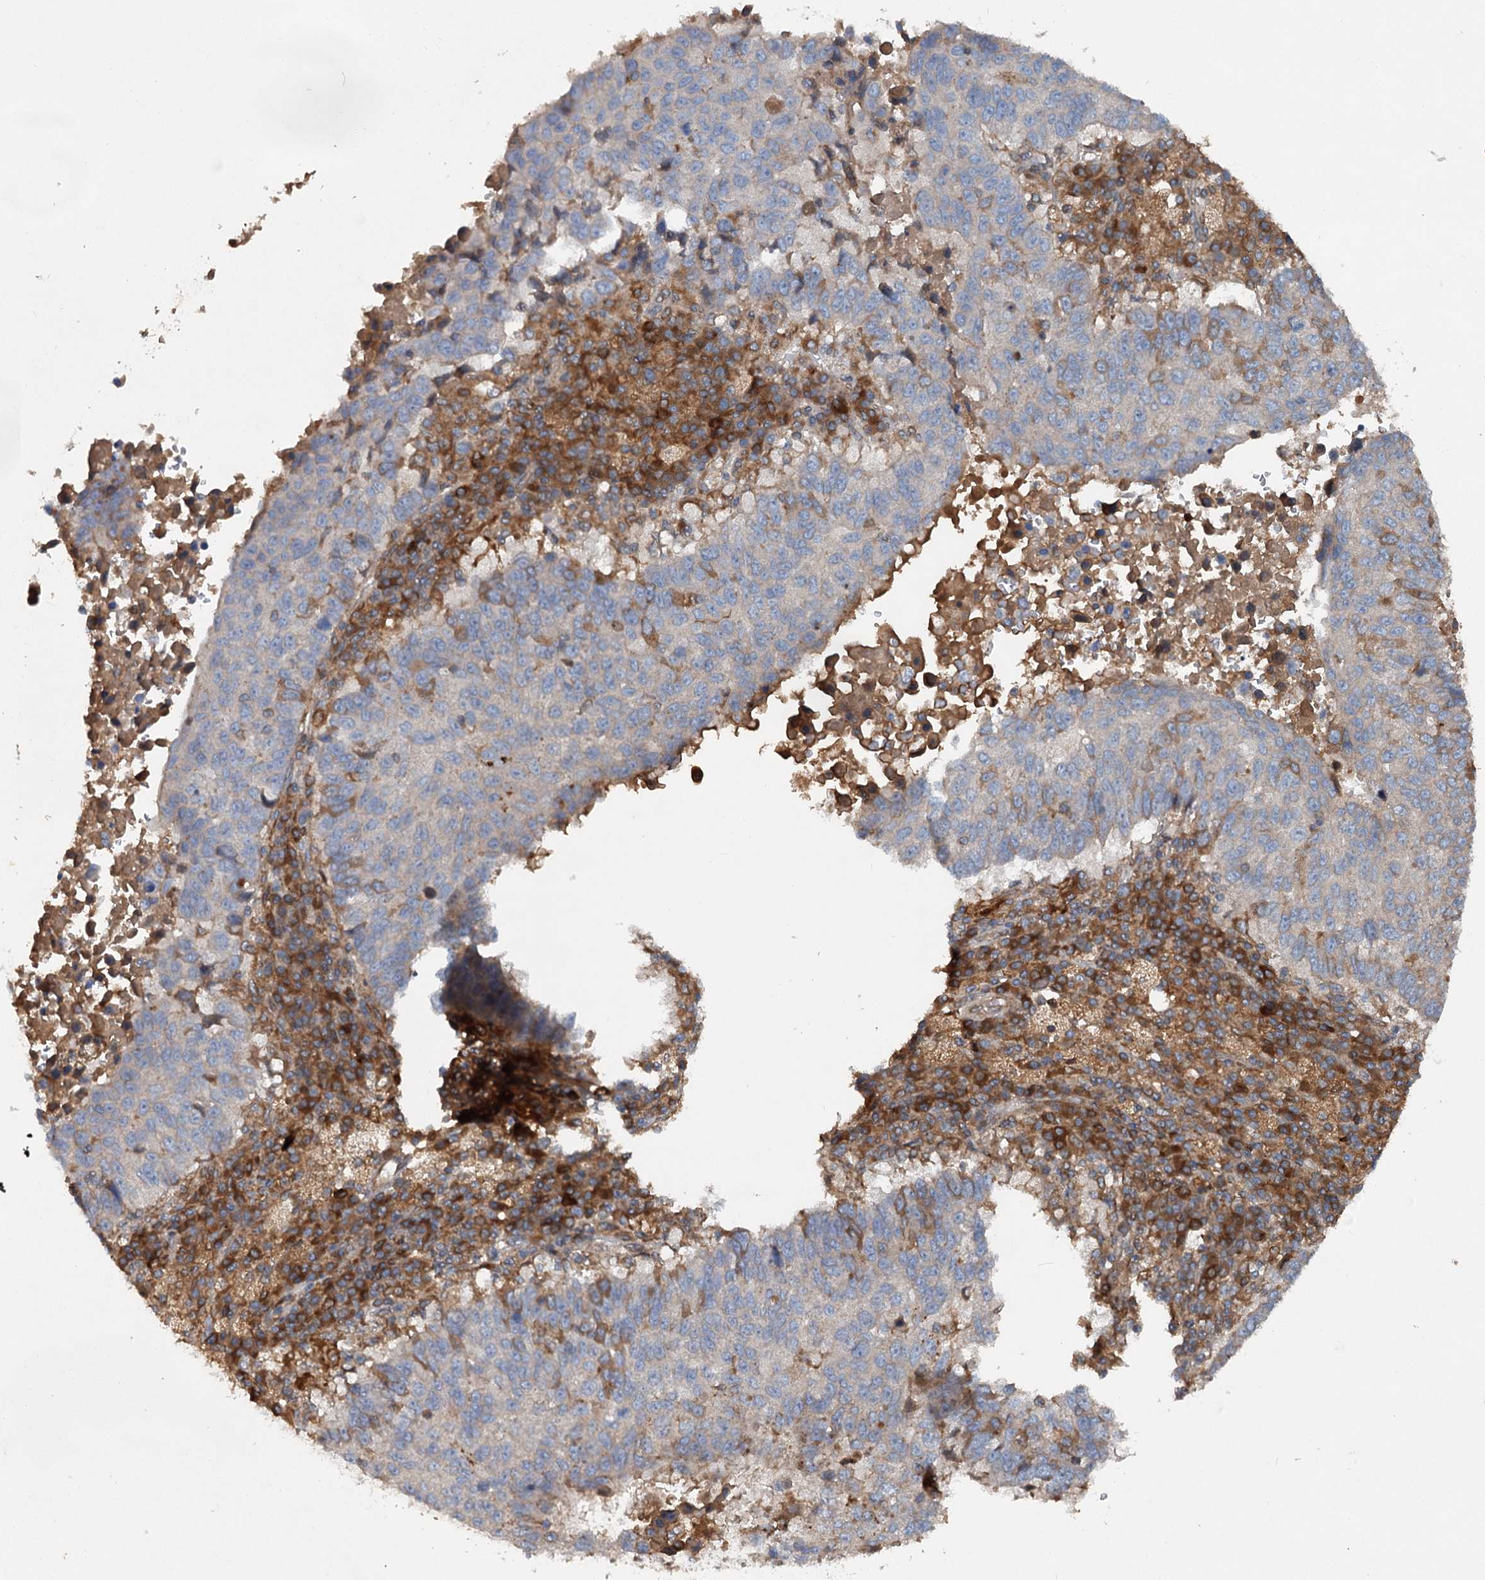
{"staining": {"intensity": "weak", "quantity": "<25%", "location": "cytoplasmic/membranous"}, "tissue": "lung cancer", "cell_type": "Tumor cells", "image_type": "cancer", "snomed": [{"axis": "morphology", "description": "Squamous cell carcinoma, NOS"}, {"axis": "topography", "description": "Lung"}], "caption": "DAB (3,3'-diaminobenzidine) immunohistochemical staining of human lung cancer (squamous cell carcinoma) shows no significant expression in tumor cells. (Brightfield microscopy of DAB immunohistochemistry at high magnification).", "gene": "TAPBPL", "patient": {"sex": "male", "age": 73}}